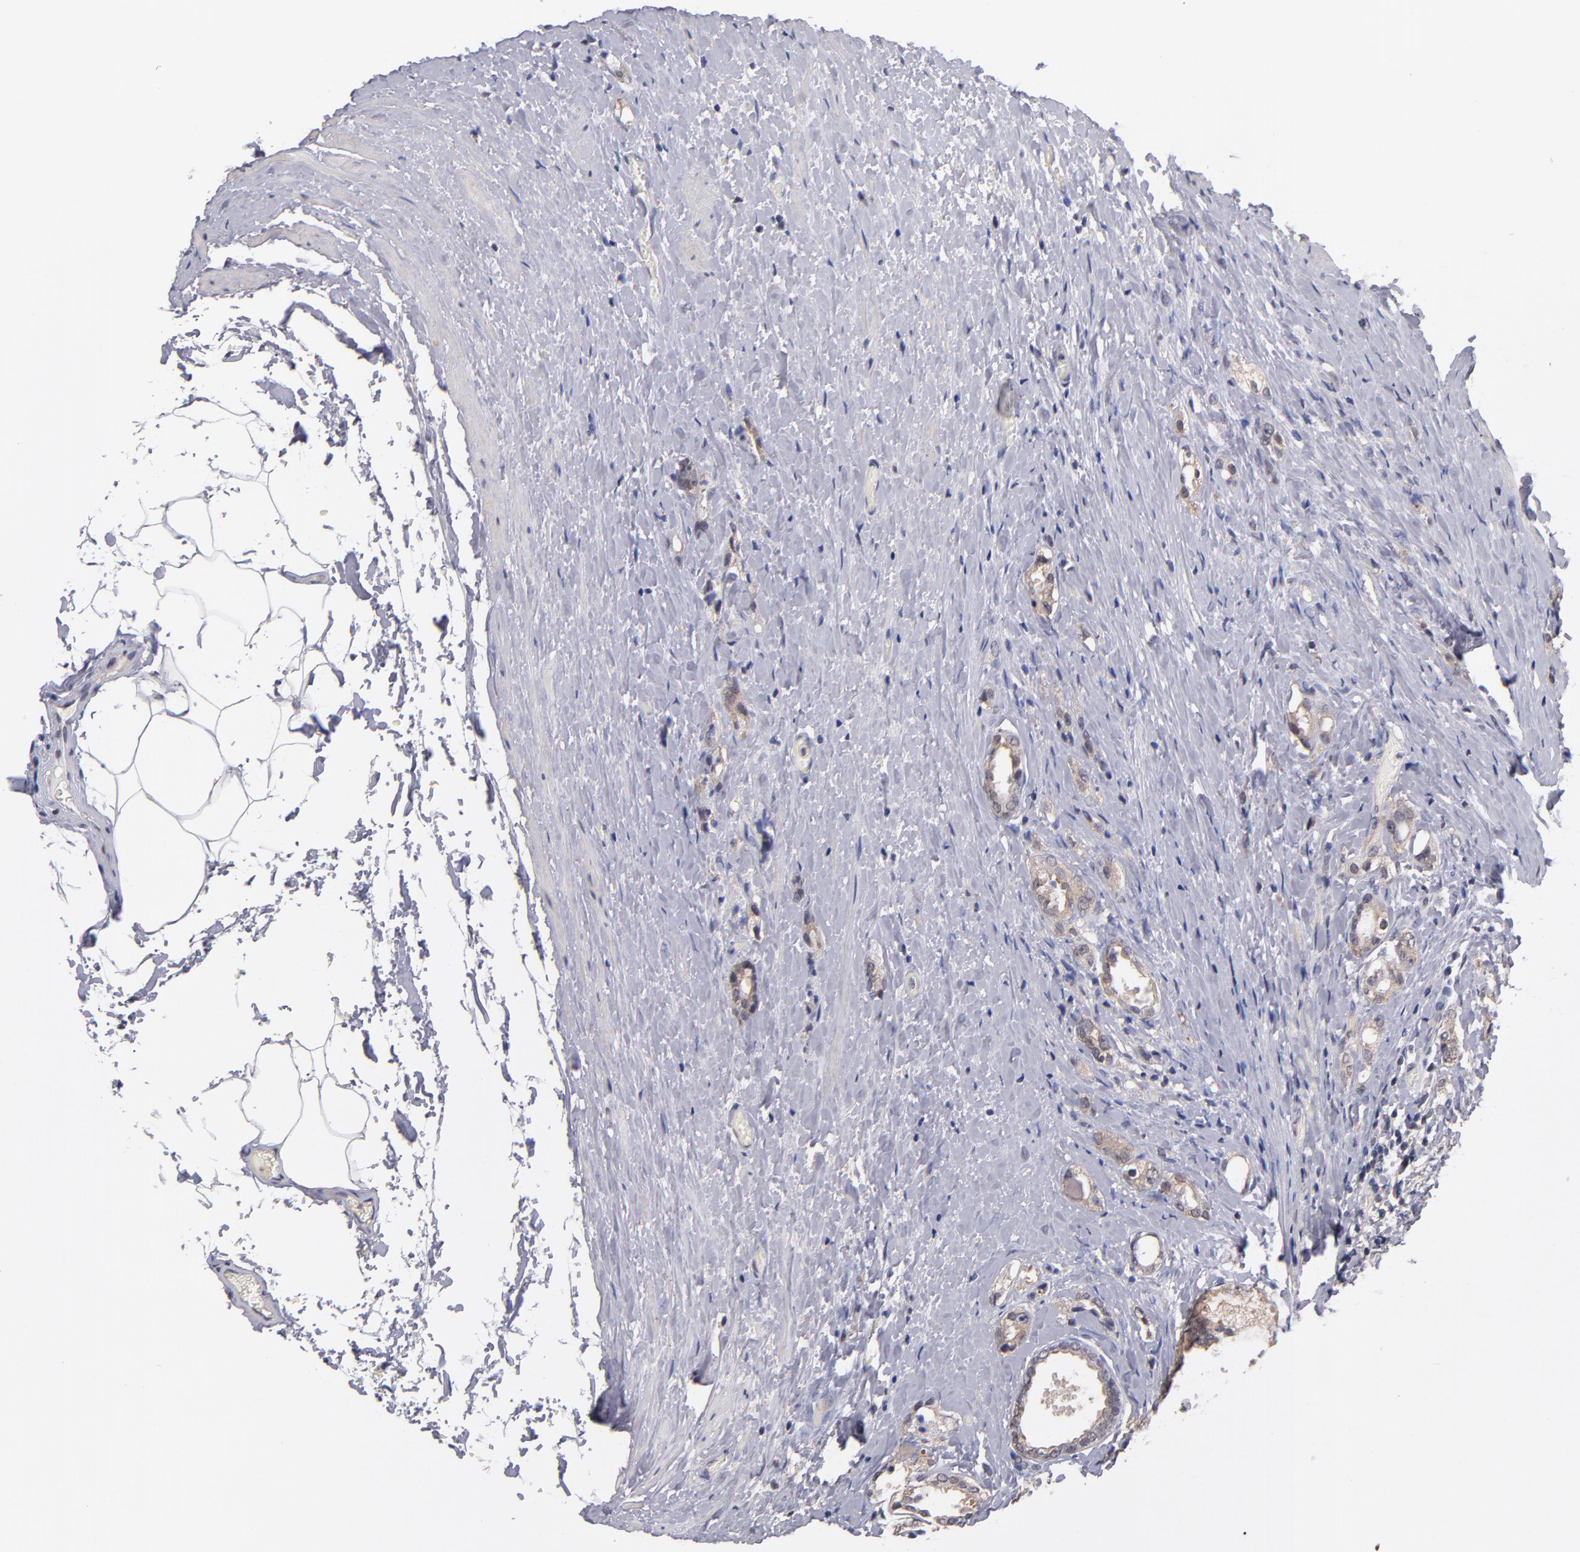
{"staining": {"intensity": "weak", "quantity": "25%-75%", "location": "cytoplasmic/membranous"}, "tissue": "prostate cancer", "cell_type": "Tumor cells", "image_type": "cancer", "snomed": [{"axis": "morphology", "description": "Adenocarcinoma, Medium grade"}, {"axis": "topography", "description": "Prostate"}], "caption": "Immunohistochemical staining of human medium-grade adenocarcinoma (prostate) reveals low levels of weak cytoplasmic/membranous protein staining in about 25%-75% of tumor cells.", "gene": "PSMD10", "patient": {"sex": "male", "age": 59}}